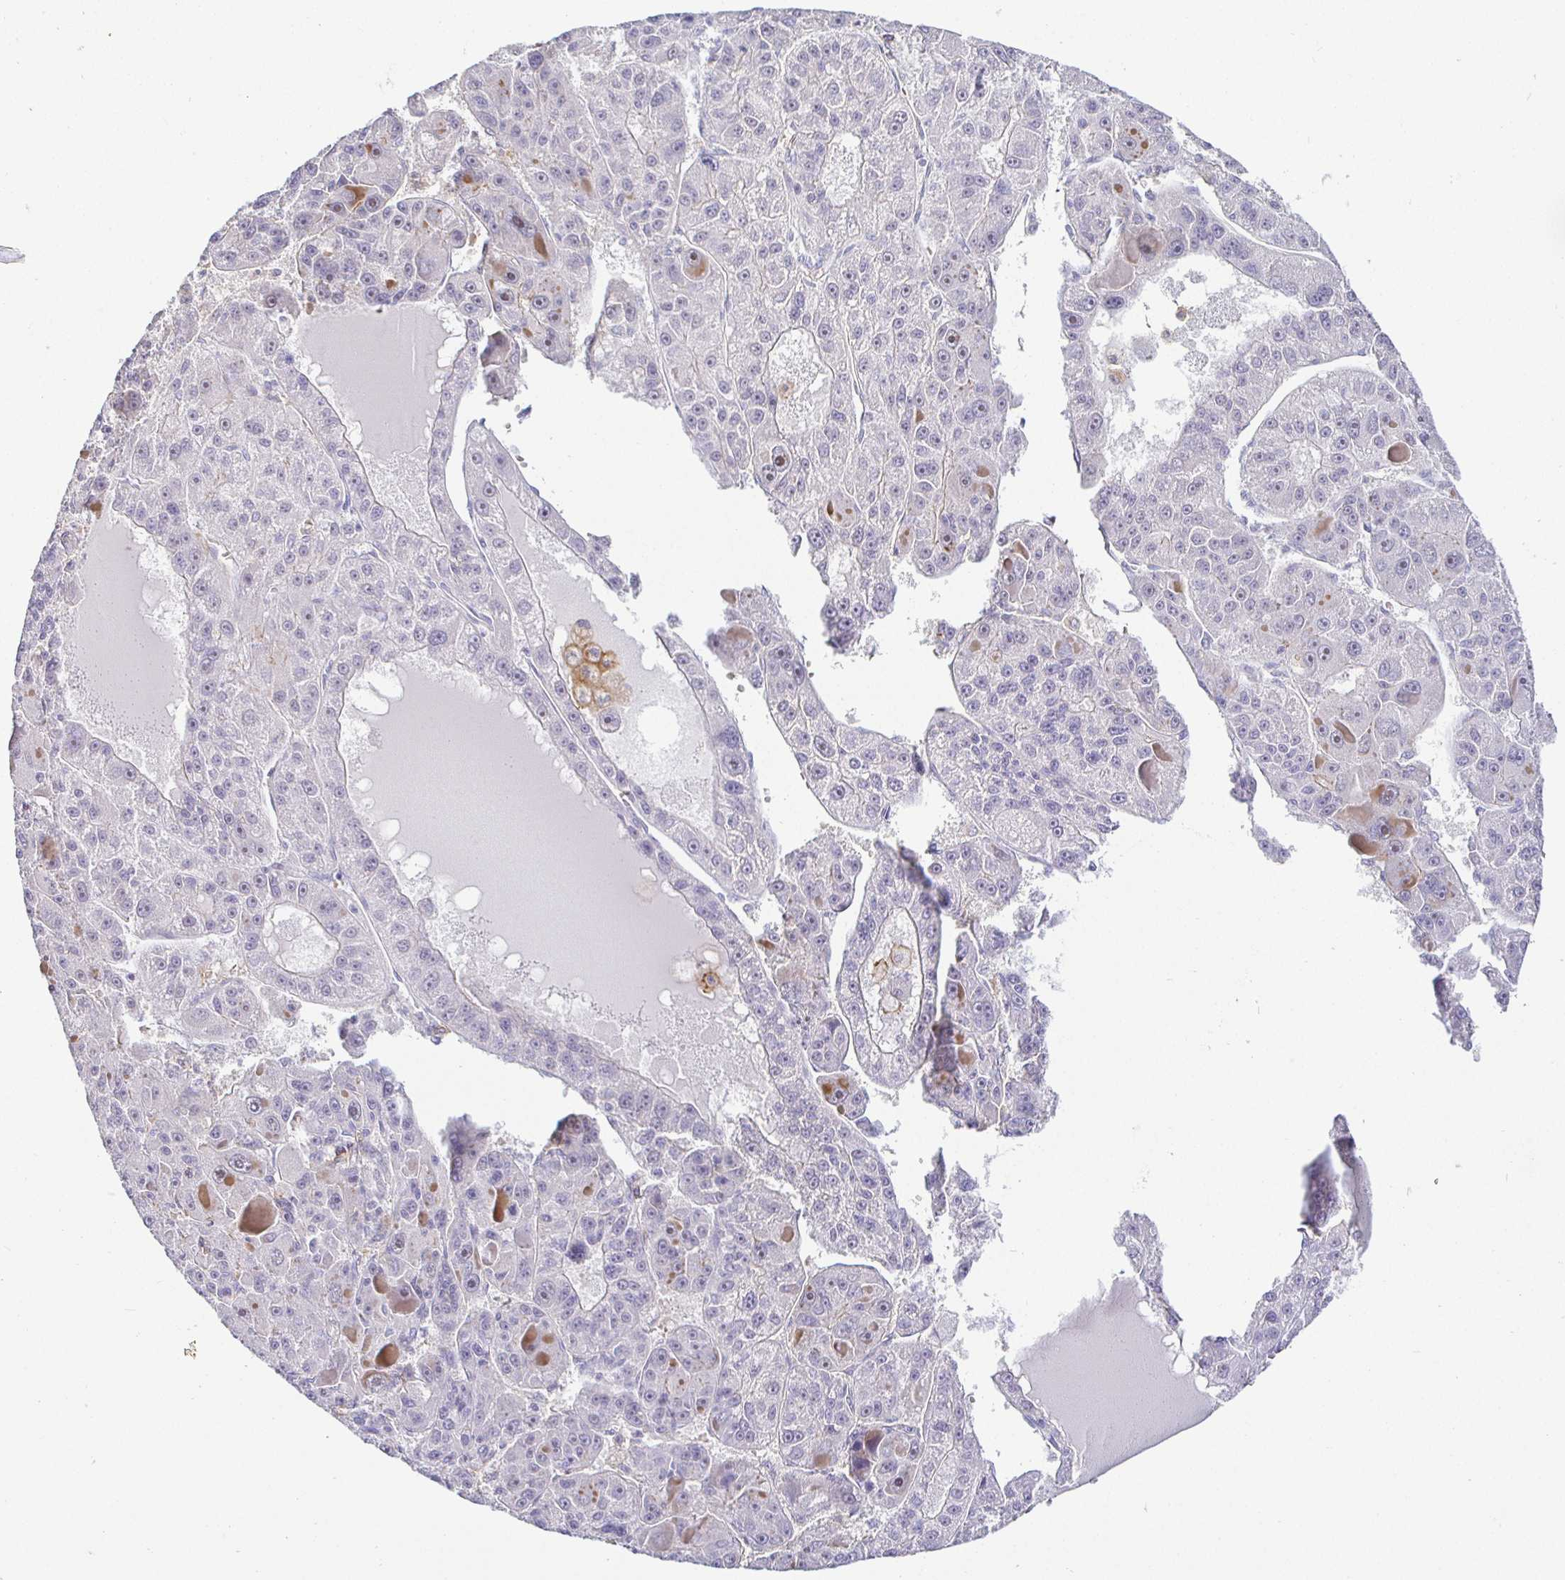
{"staining": {"intensity": "negative", "quantity": "none", "location": "none"}, "tissue": "liver cancer", "cell_type": "Tumor cells", "image_type": "cancer", "snomed": [{"axis": "morphology", "description": "Carcinoma, Hepatocellular, NOS"}, {"axis": "topography", "description": "Liver"}], "caption": "Immunohistochemical staining of hepatocellular carcinoma (liver) exhibits no significant staining in tumor cells.", "gene": "SIRPA", "patient": {"sex": "male", "age": 76}}